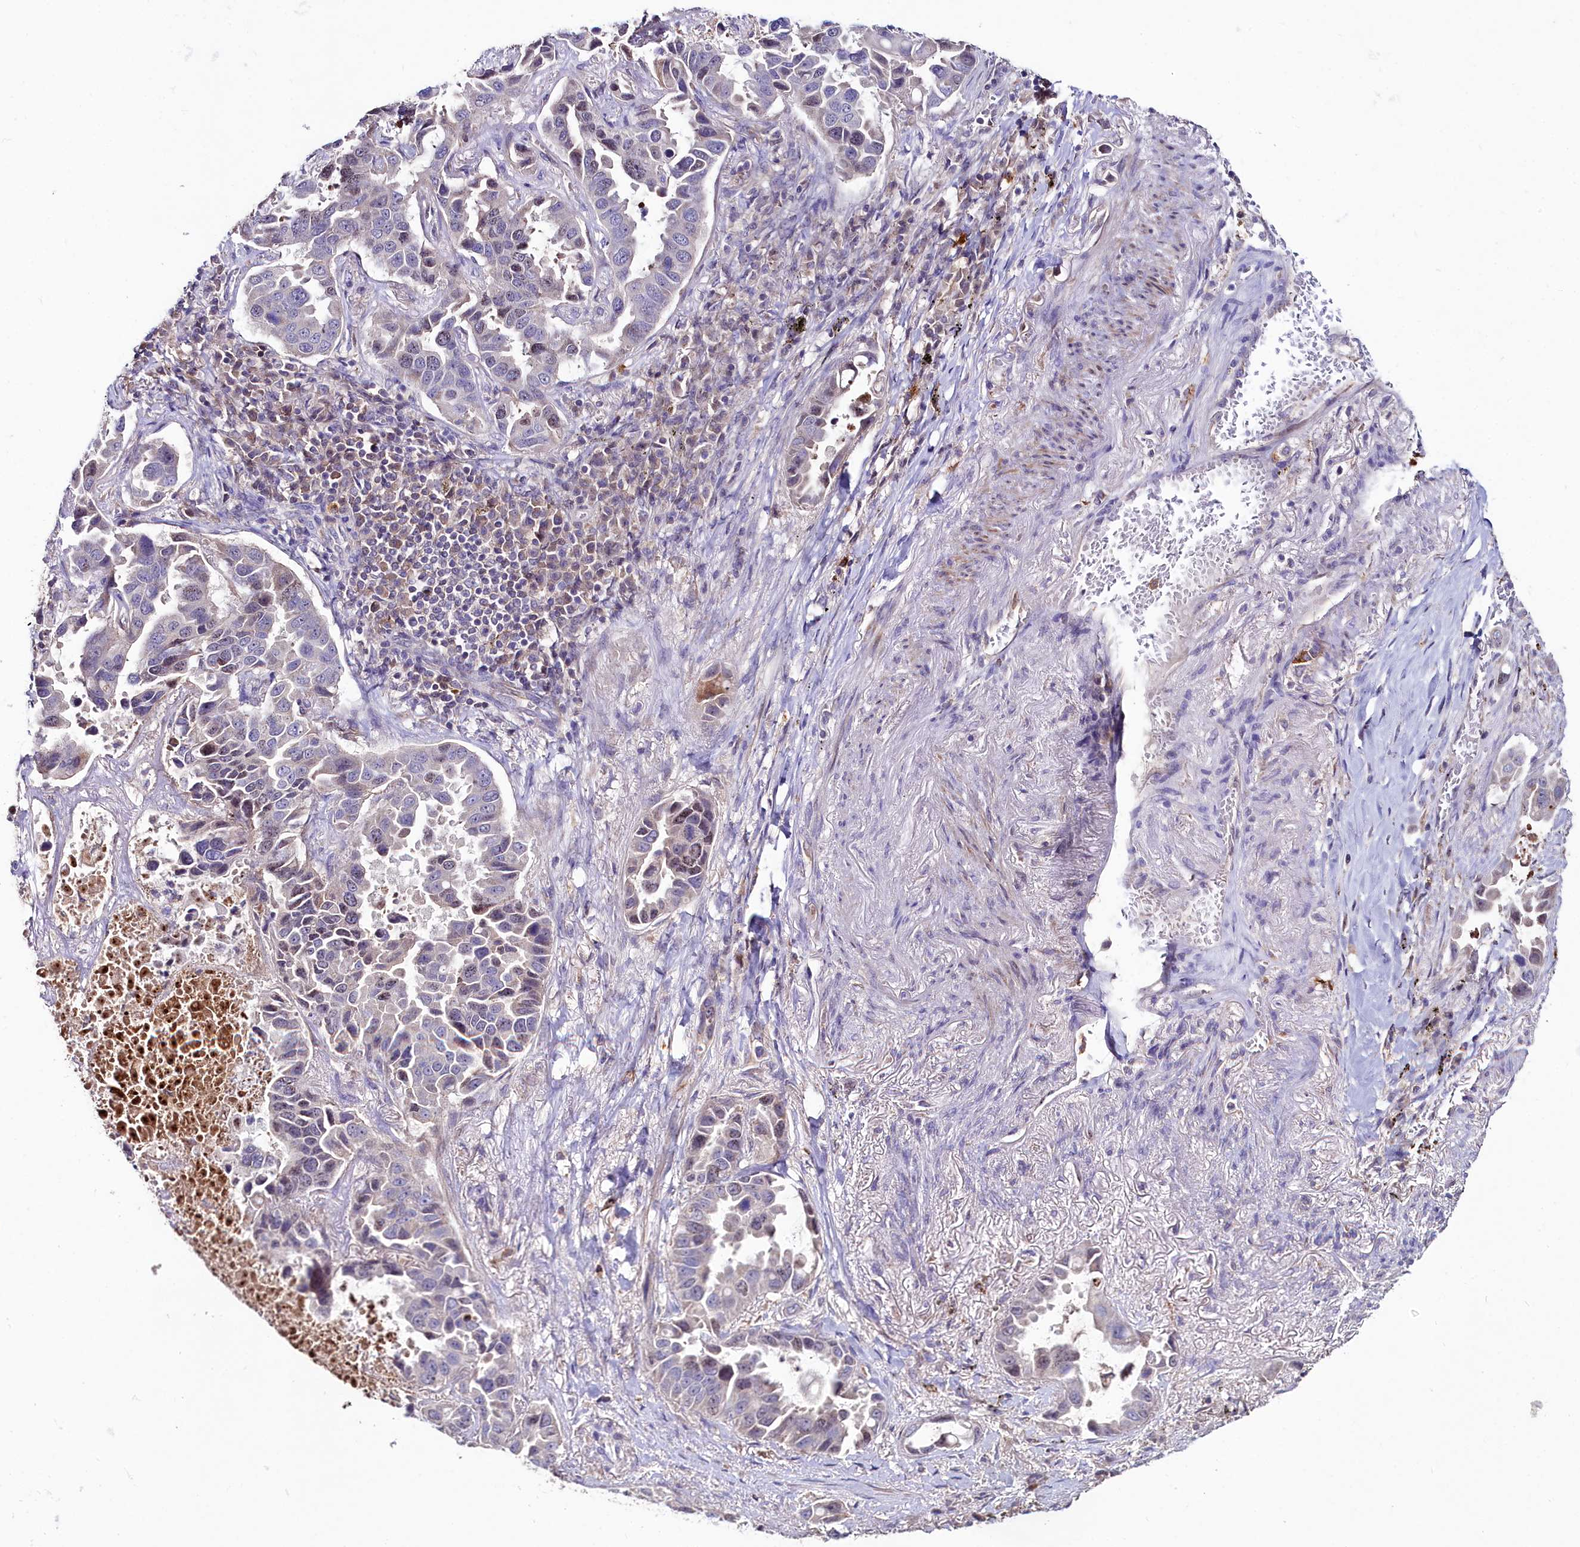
{"staining": {"intensity": "moderate", "quantity": "<25%", "location": "cytoplasmic/membranous,nuclear"}, "tissue": "lung cancer", "cell_type": "Tumor cells", "image_type": "cancer", "snomed": [{"axis": "morphology", "description": "Adenocarcinoma, NOS"}, {"axis": "topography", "description": "Lung"}], "caption": "Immunohistochemistry micrograph of neoplastic tissue: lung cancer (adenocarcinoma) stained using immunohistochemistry exhibits low levels of moderate protein expression localized specifically in the cytoplasmic/membranous and nuclear of tumor cells, appearing as a cytoplasmic/membranous and nuclear brown color.", "gene": "AMBRA1", "patient": {"sex": "male", "age": 64}}